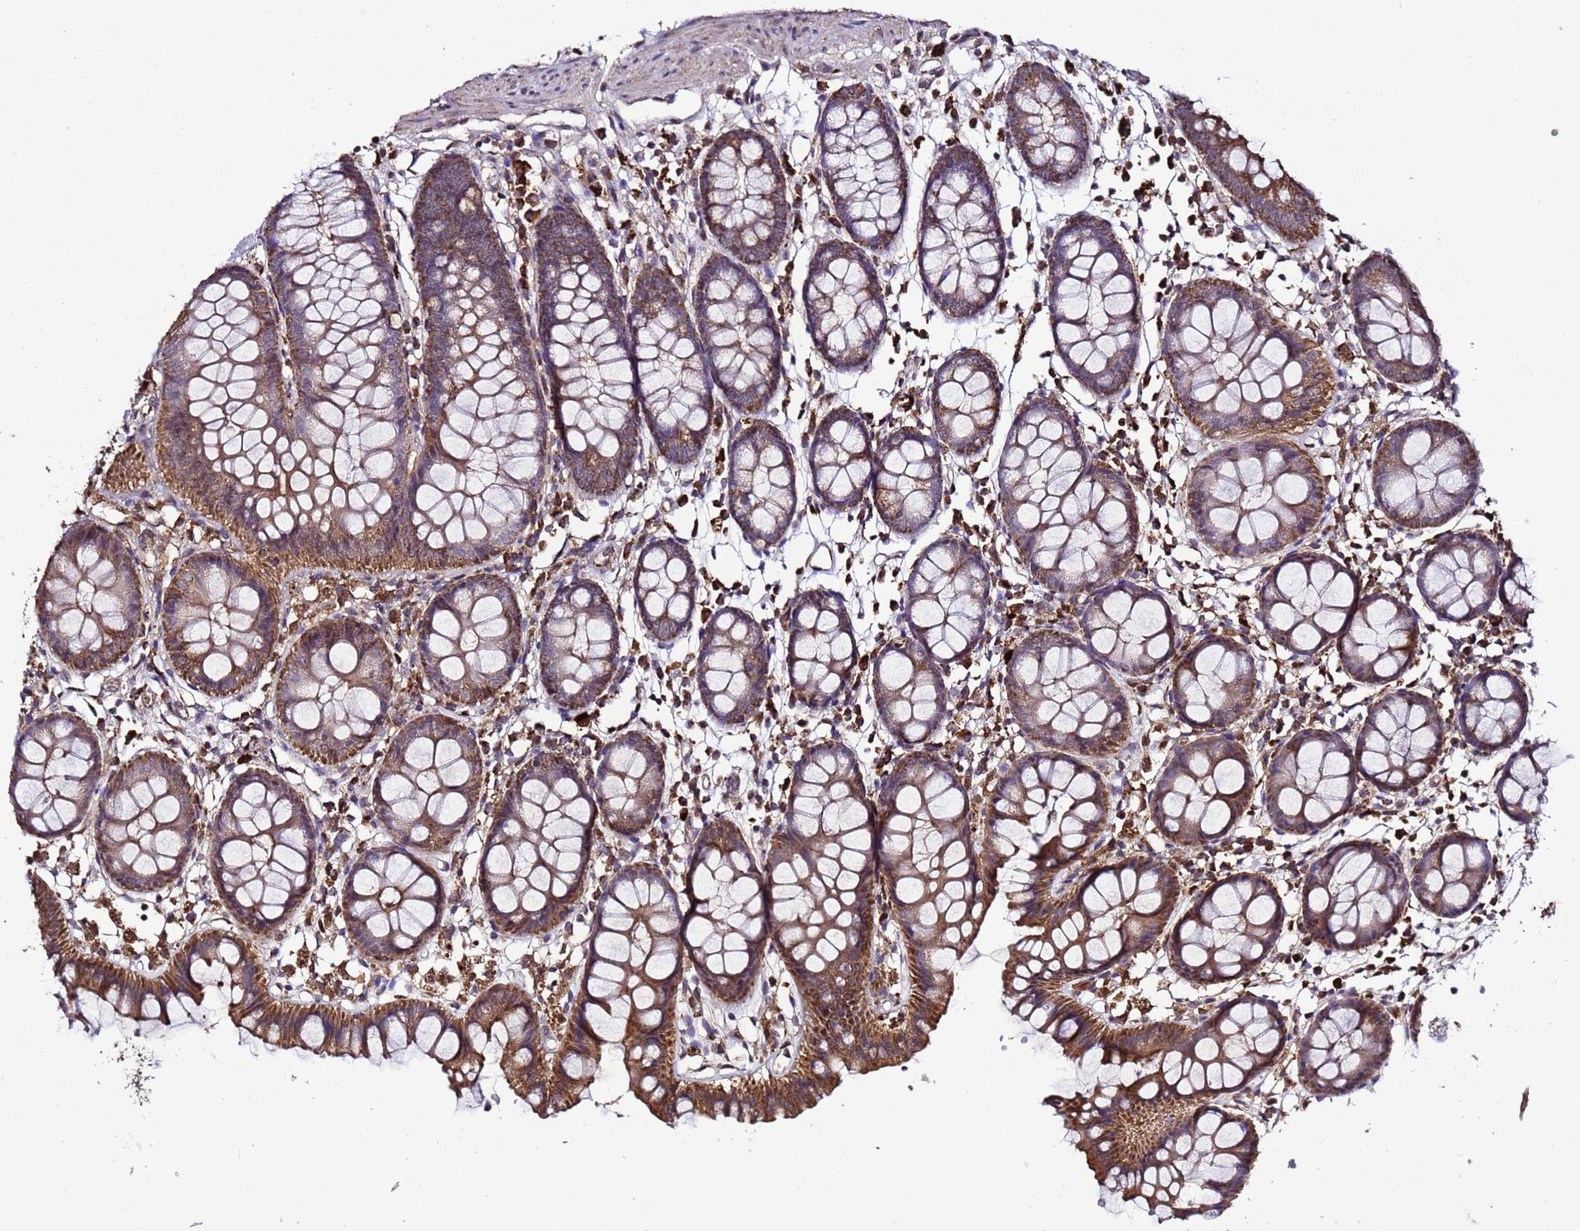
{"staining": {"intensity": "moderate", "quantity": ">75%", "location": "cytoplasmic/membranous"}, "tissue": "colon", "cell_type": "Endothelial cells", "image_type": "normal", "snomed": [{"axis": "morphology", "description": "Normal tissue, NOS"}, {"axis": "topography", "description": "Colon"}], "caption": "Immunohistochemistry (IHC) micrograph of benign colon stained for a protein (brown), which exhibits medium levels of moderate cytoplasmic/membranous expression in about >75% of endothelial cells.", "gene": "HSPBAP1", "patient": {"sex": "female", "age": 84}}